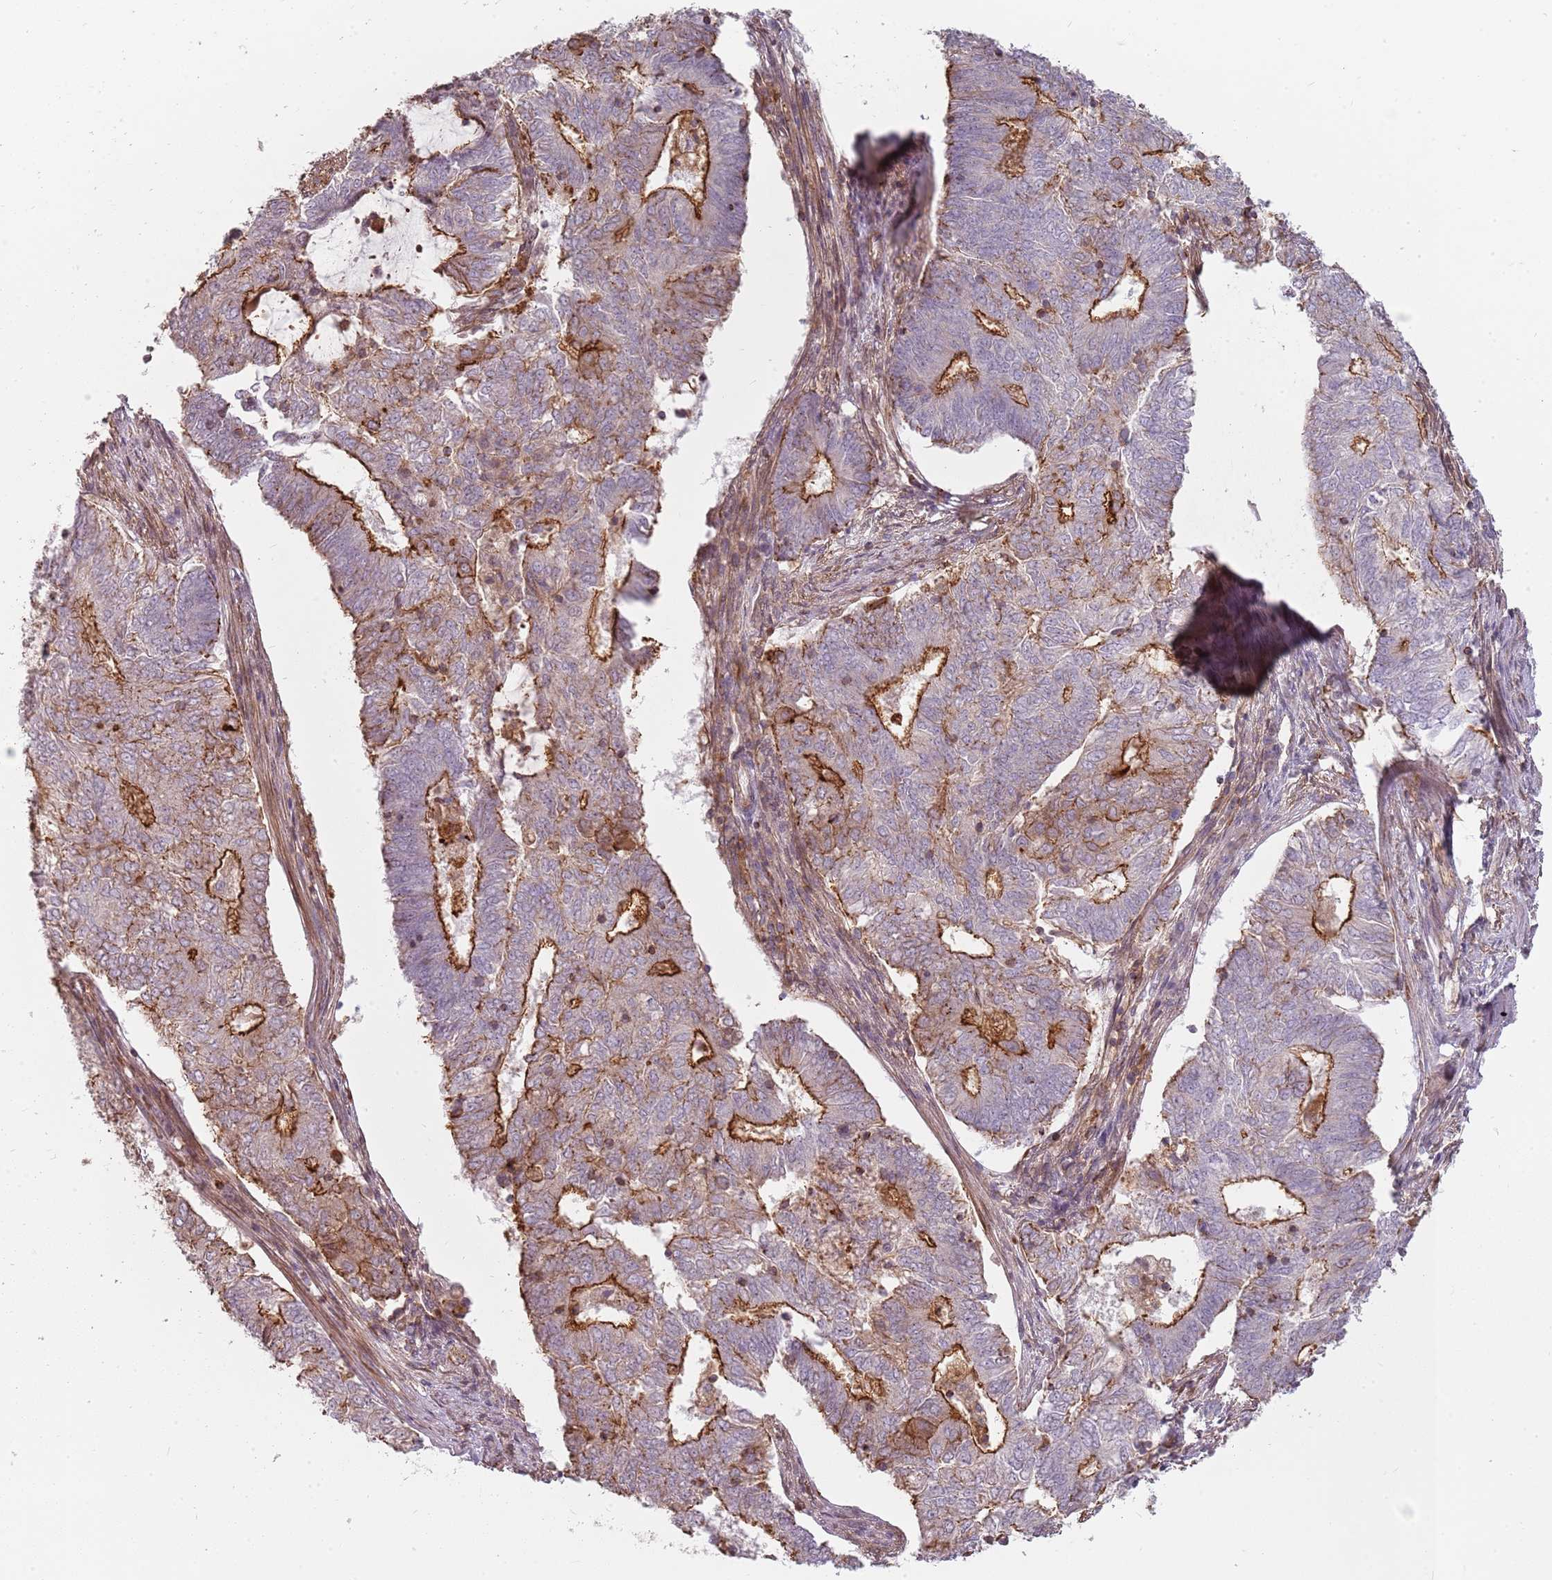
{"staining": {"intensity": "strong", "quantity": "25%-75%", "location": "cytoplasmic/membranous"}, "tissue": "endometrial cancer", "cell_type": "Tumor cells", "image_type": "cancer", "snomed": [{"axis": "morphology", "description": "Adenocarcinoma, NOS"}, {"axis": "topography", "description": "Endometrium"}], "caption": "Brown immunohistochemical staining in endometrial adenocarcinoma exhibits strong cytoplasmic/membranous staining in approximately 25%-75% of tumor cells.", "gene": "PPP1R14C", "patient": {"sex": "female", "age": 62}}